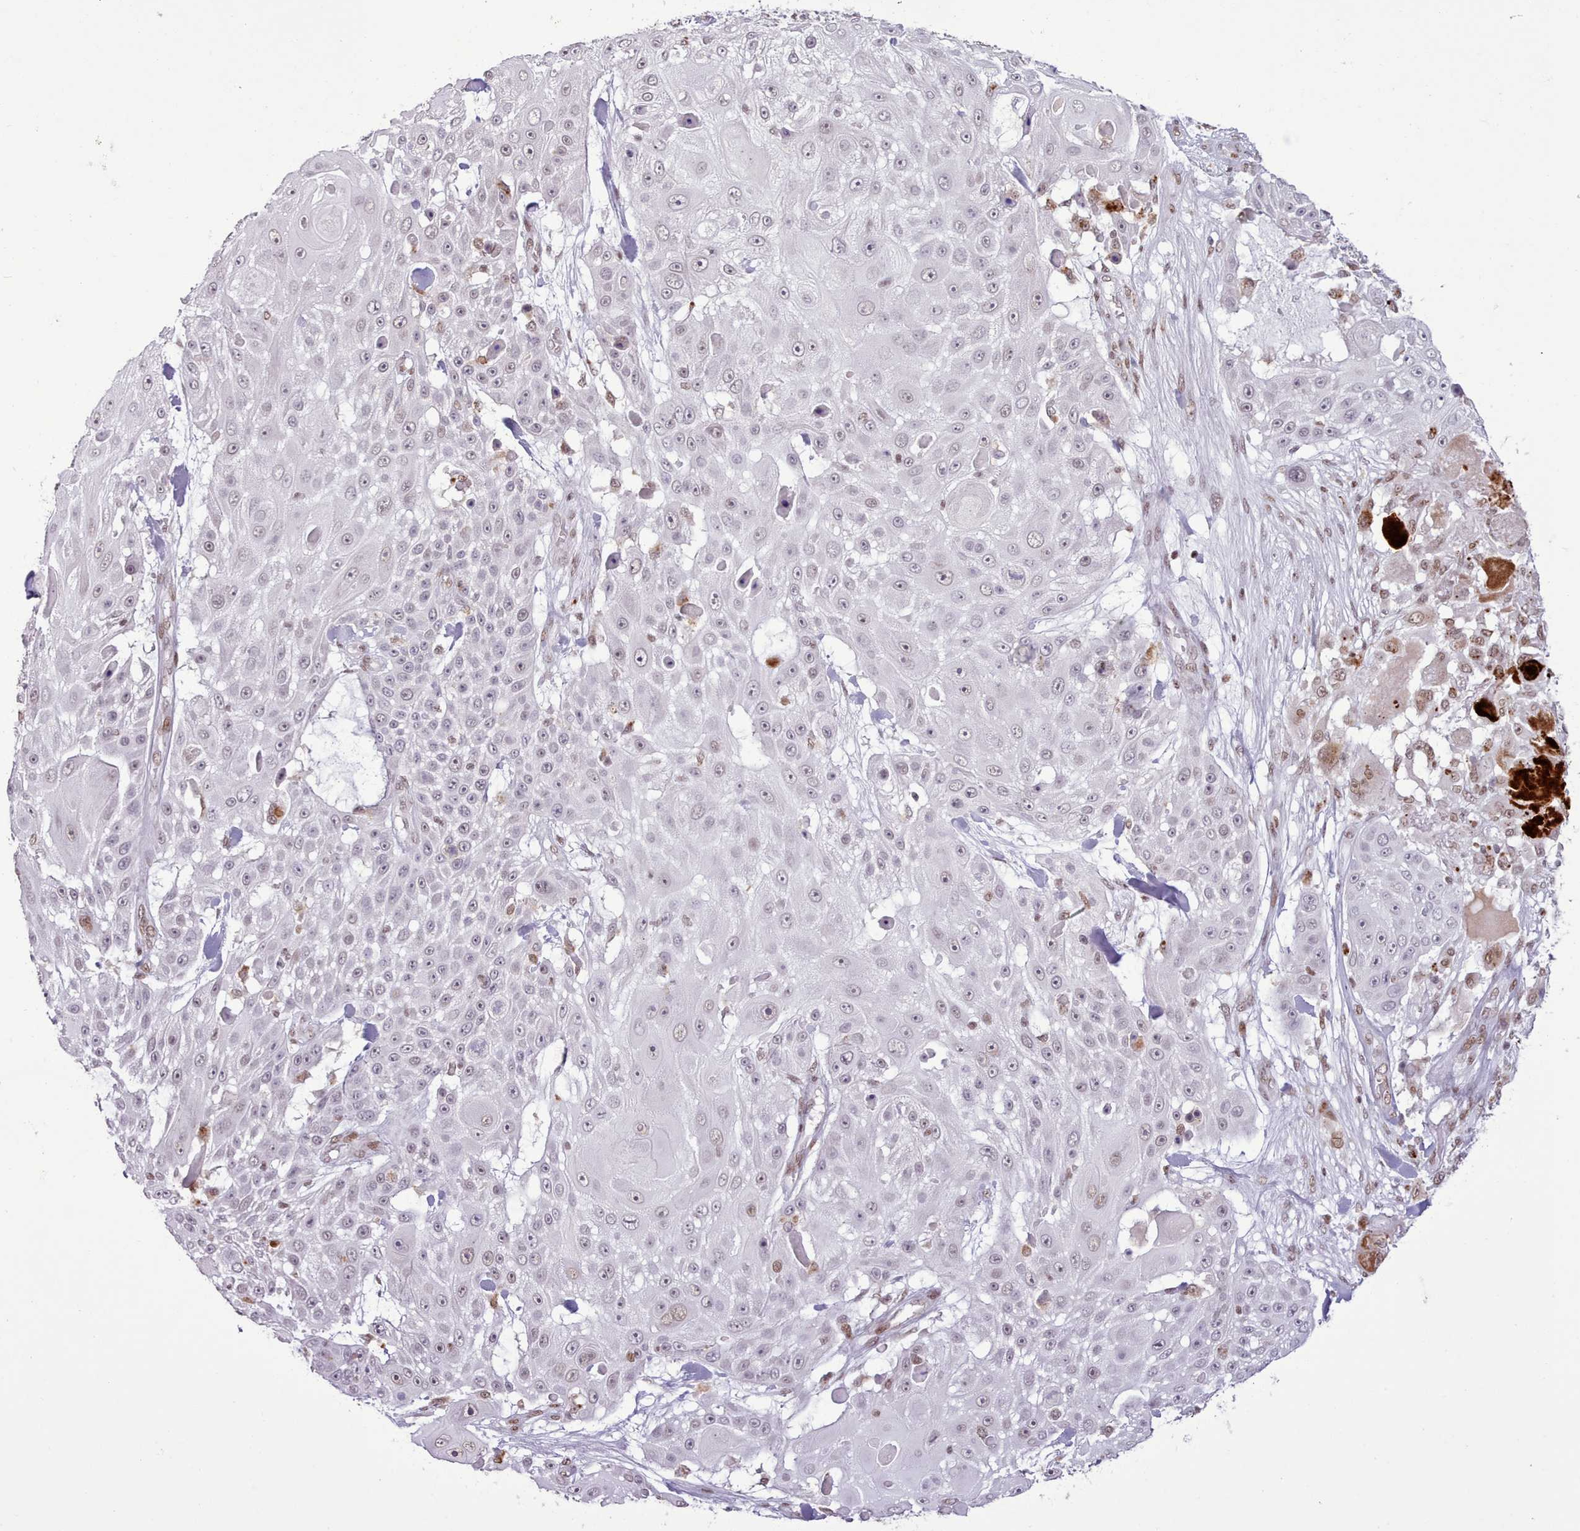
{"staining": {"intensity": "negative", "quantity": "none", "location": "none"}, "tissue": "skin cancer", "cell_type": "Tumor cells", "image_type": "cancer", "snomed": [{"axis": "morphology", "description": "Squamous cell carcinoma, NOS"}, {"axis": "topography", "description": "Skin"}], "caption": "This is an immunohistochemistry micrograph of human skin squamous cell carcinoma. There is no positivity in tumor cells.", "gene": "TAF15", "patient": {"sex": "female", "age": 86}}